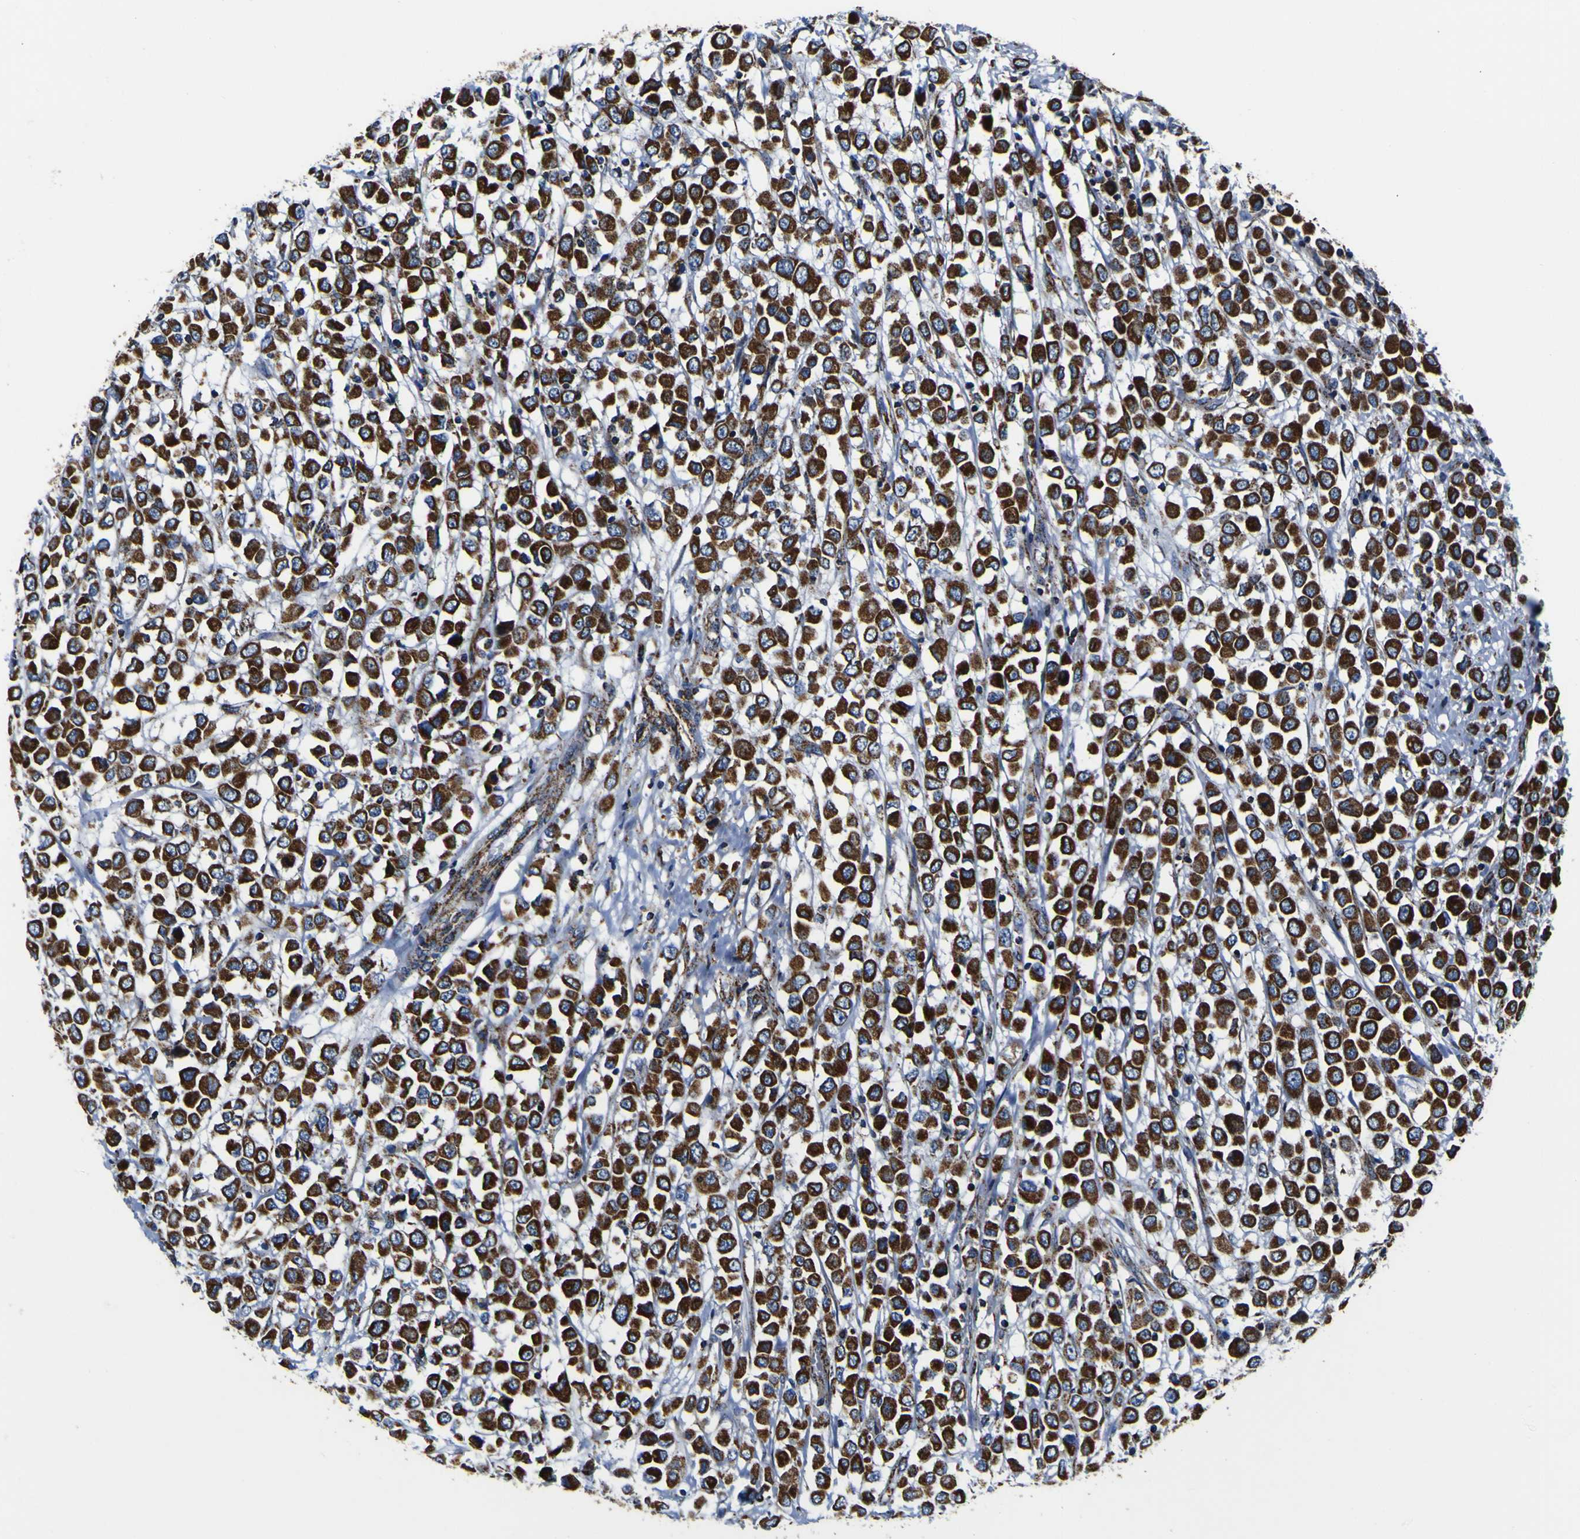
{"staining": {"intensity": "strong", "quantity": ">75%", "location": "cytoplasmic/membranous"}, "tissue": "breast cancer", "cell_type": "Tumor cells", "image_type": "cancer", "snomed": [{"axis": "morphology", "description": "Duct carcinoma"}, {"axis": "topography", "description": "Breast"}], "caption": "This micrograph demonstrates intraductal carcinoma (breast) stained with immunohistochemistry (IHC) to label a protein in brown. The cytoplasmic/membranous of tumor cells show strong positivity for the protein. Nuclei are counter-stained blue.", "gene": "PTRH2", "patient": {"sex": "female", "age": 61}}